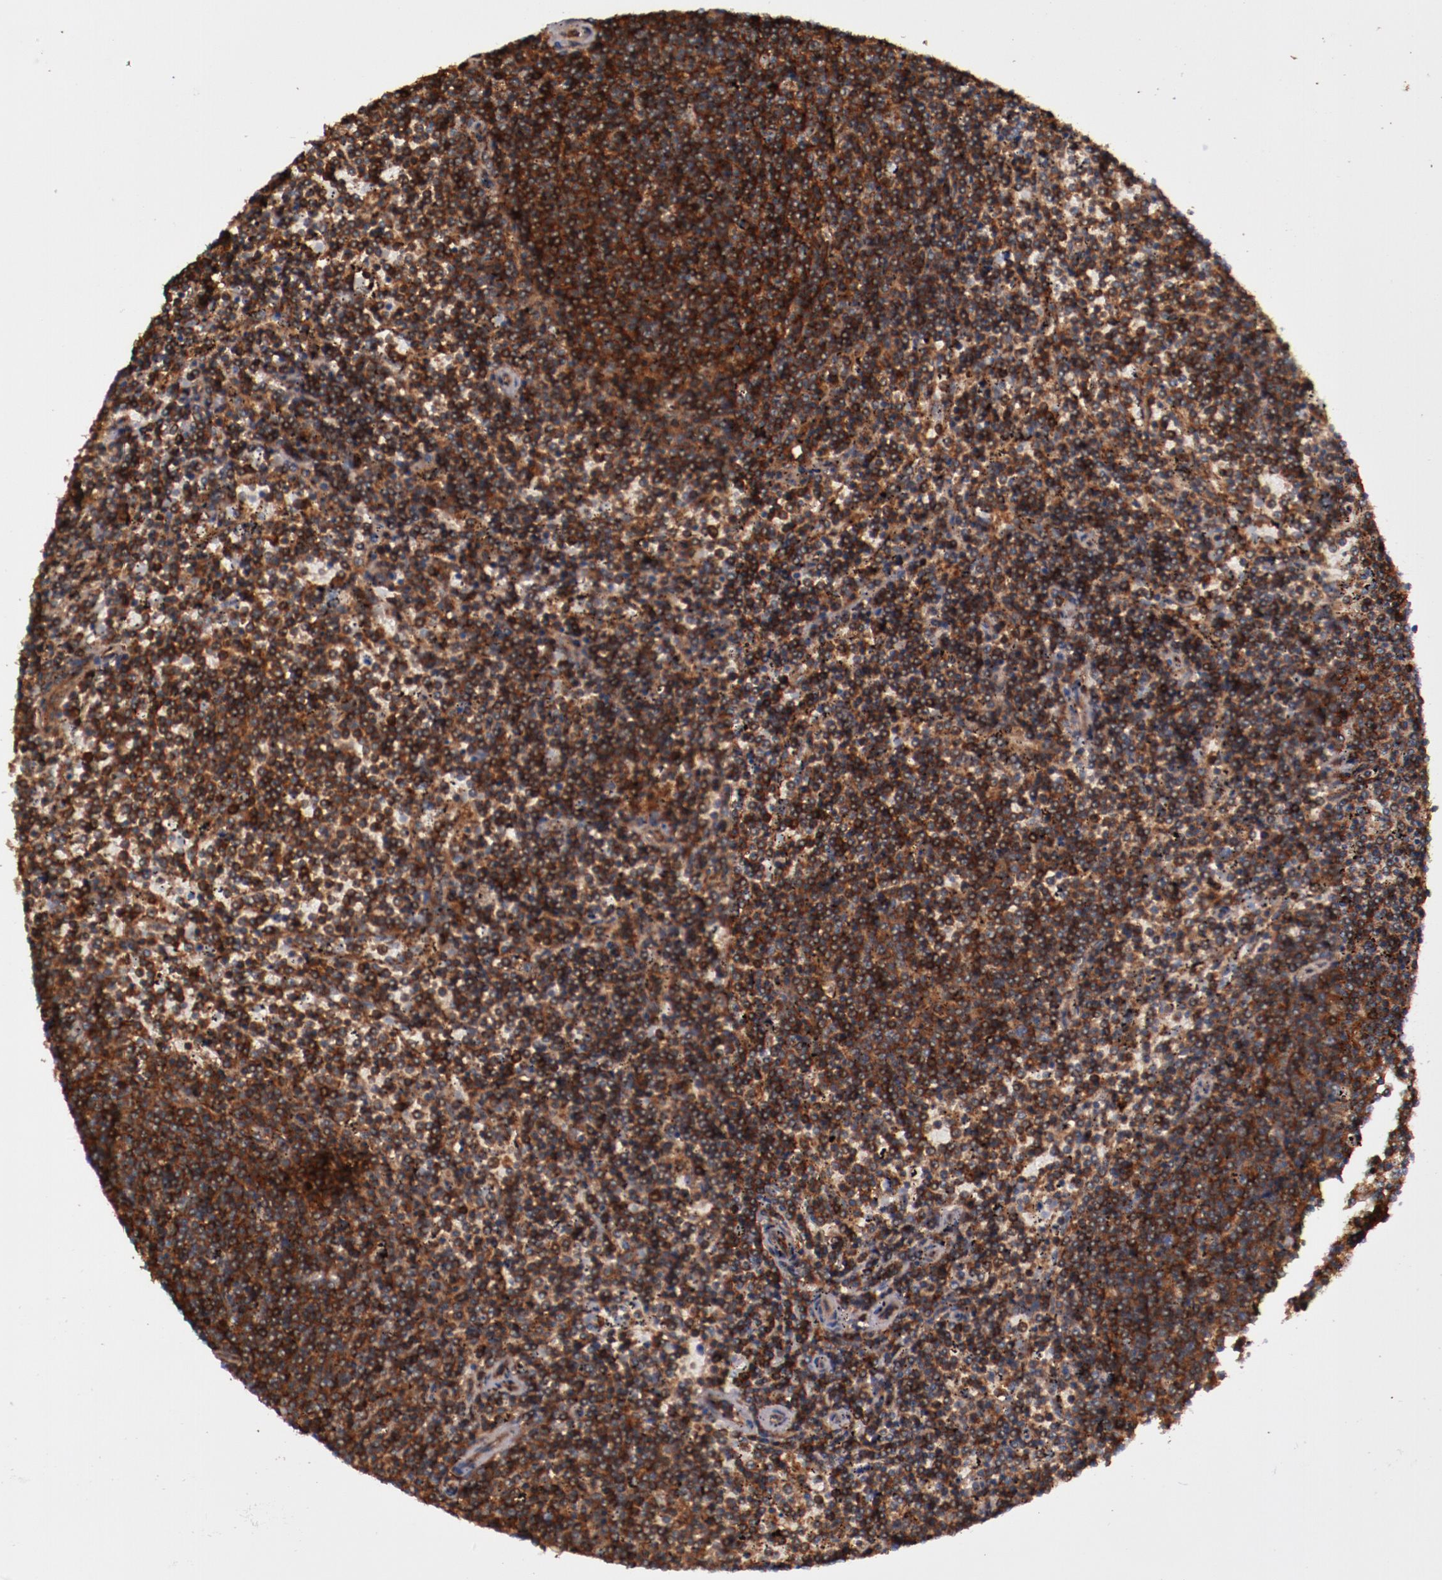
{"staining": {"intensity": "strong", "quantity": ">75%", "location": "cytoplasmic/membranous"}, "tissue": "lymphoma", "cell_type": "Tumor cells", "image_type": "cancer", "snomed": [{"axis": "morphology", "description": "Malignant lymphoma, non-Hodgkin's type, Low grade"}, {"axis": "topography", "description": "Spleen"}], "caption": "Protein expression by immunohistochemistry exhibits strong cytoplasmic/membranous expression in approximately >75% of tumor cells in lymphoma.", "gene": "TMOD3", "patient": {"sex": "female", "age": 50}}